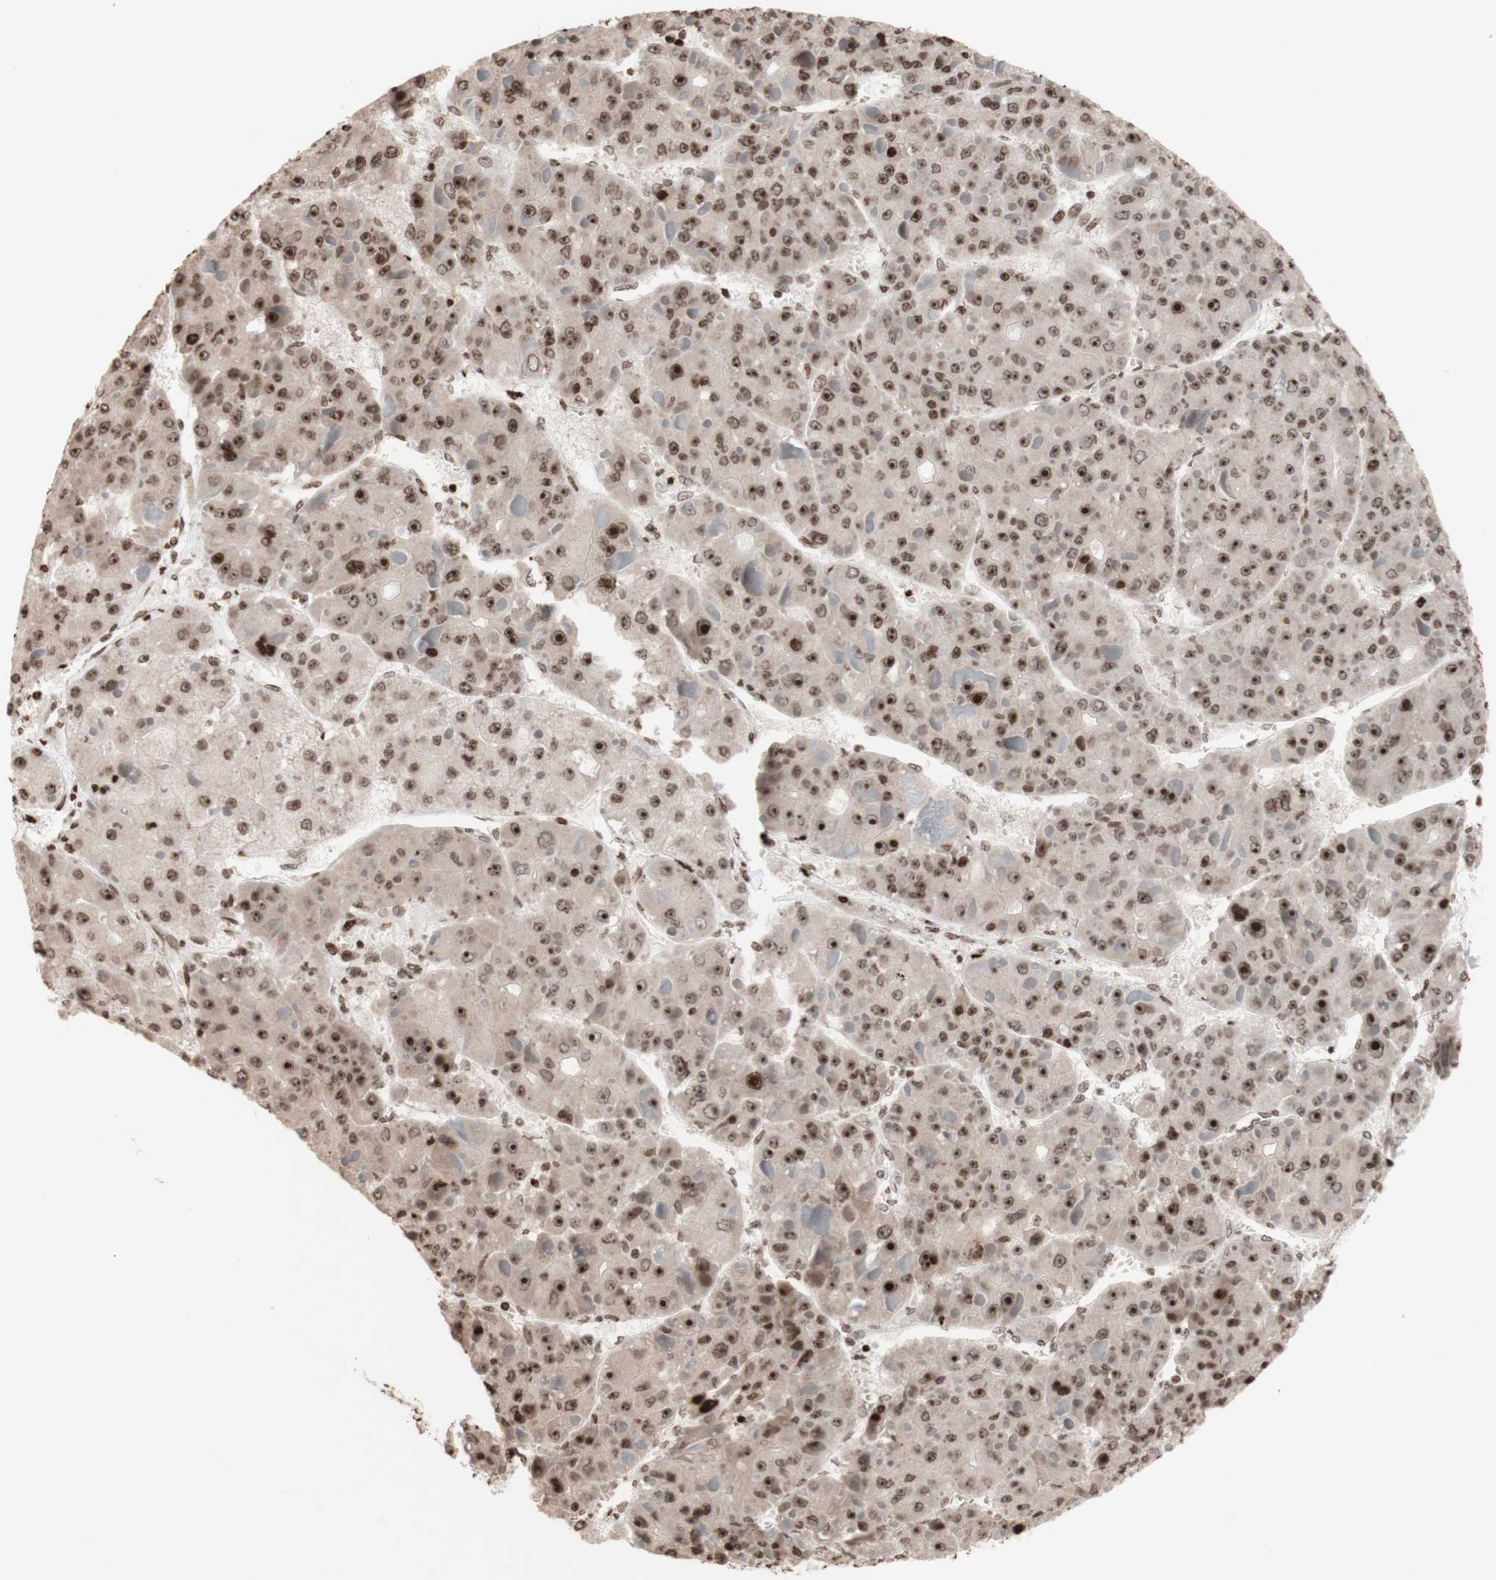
{"staining": {"intensity": "strong", "quantity": "25%-75%", "location": "nuclear"}, "tissue": "liver cancer", "cell_type": "Tumor cells", "image_type": "cancer", "snomed": [{"axis": "morphology", "description": "Carcinoma, Hepatocellular, NOS"}, {"axis": "topography", "description": "Liver"}], "caption": "The immunohistochemical stain shows strong nuclear expression in tumor cells of liver cancer tissue.", "gene": "NCAPD2", "patient": {"sex": "female", "age": 73}}